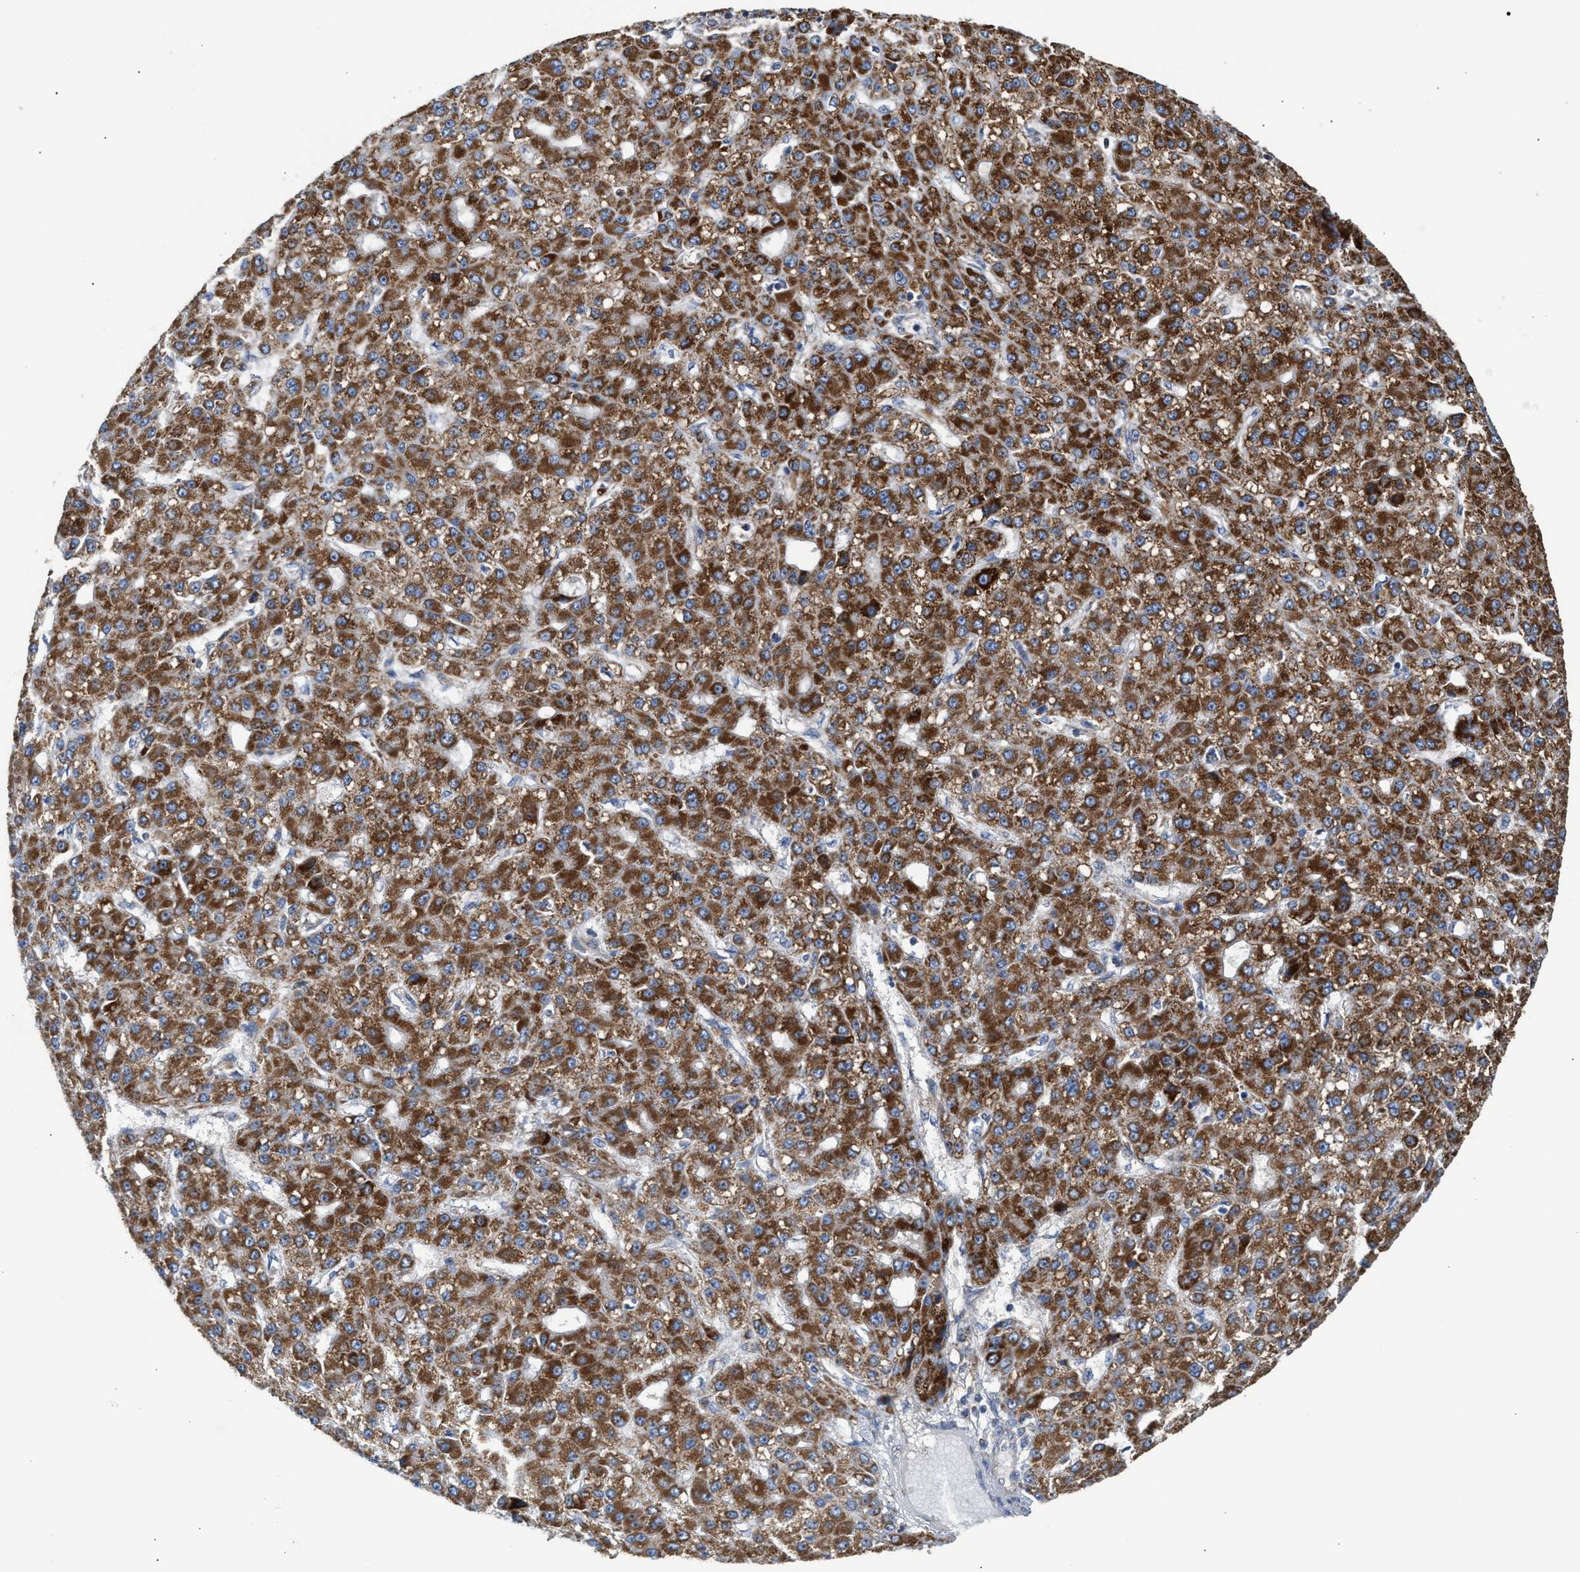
{"staining": {"intensity": "strong", "quantity": ">75%", "location": "cytoplasmic/membranous"}, "tissue": "liver cancer", "cell_type": "Tumor cells", "image_type": "cancer", "snomed": [{"axis": "morphology", "description": "Carcinoma, Hepatocellular, NOS"}, {"axis": "topography", "description": "Liver"}], "caption": "Immunohistochemistry (IHC) staining of hepatocellular carcinoma (liver), which shows high levels of strong cytoplasmic/membranous staining in approximately >75% of tumor cells indicating strong cytoplasmic/membranous protein staining. The staining was performed using DAB (brown) for protein detection and nuclei were counterstained in hematoxylin (blue).", "gene": "TACO1", "patient": {"sex": "male", "age": 67}}